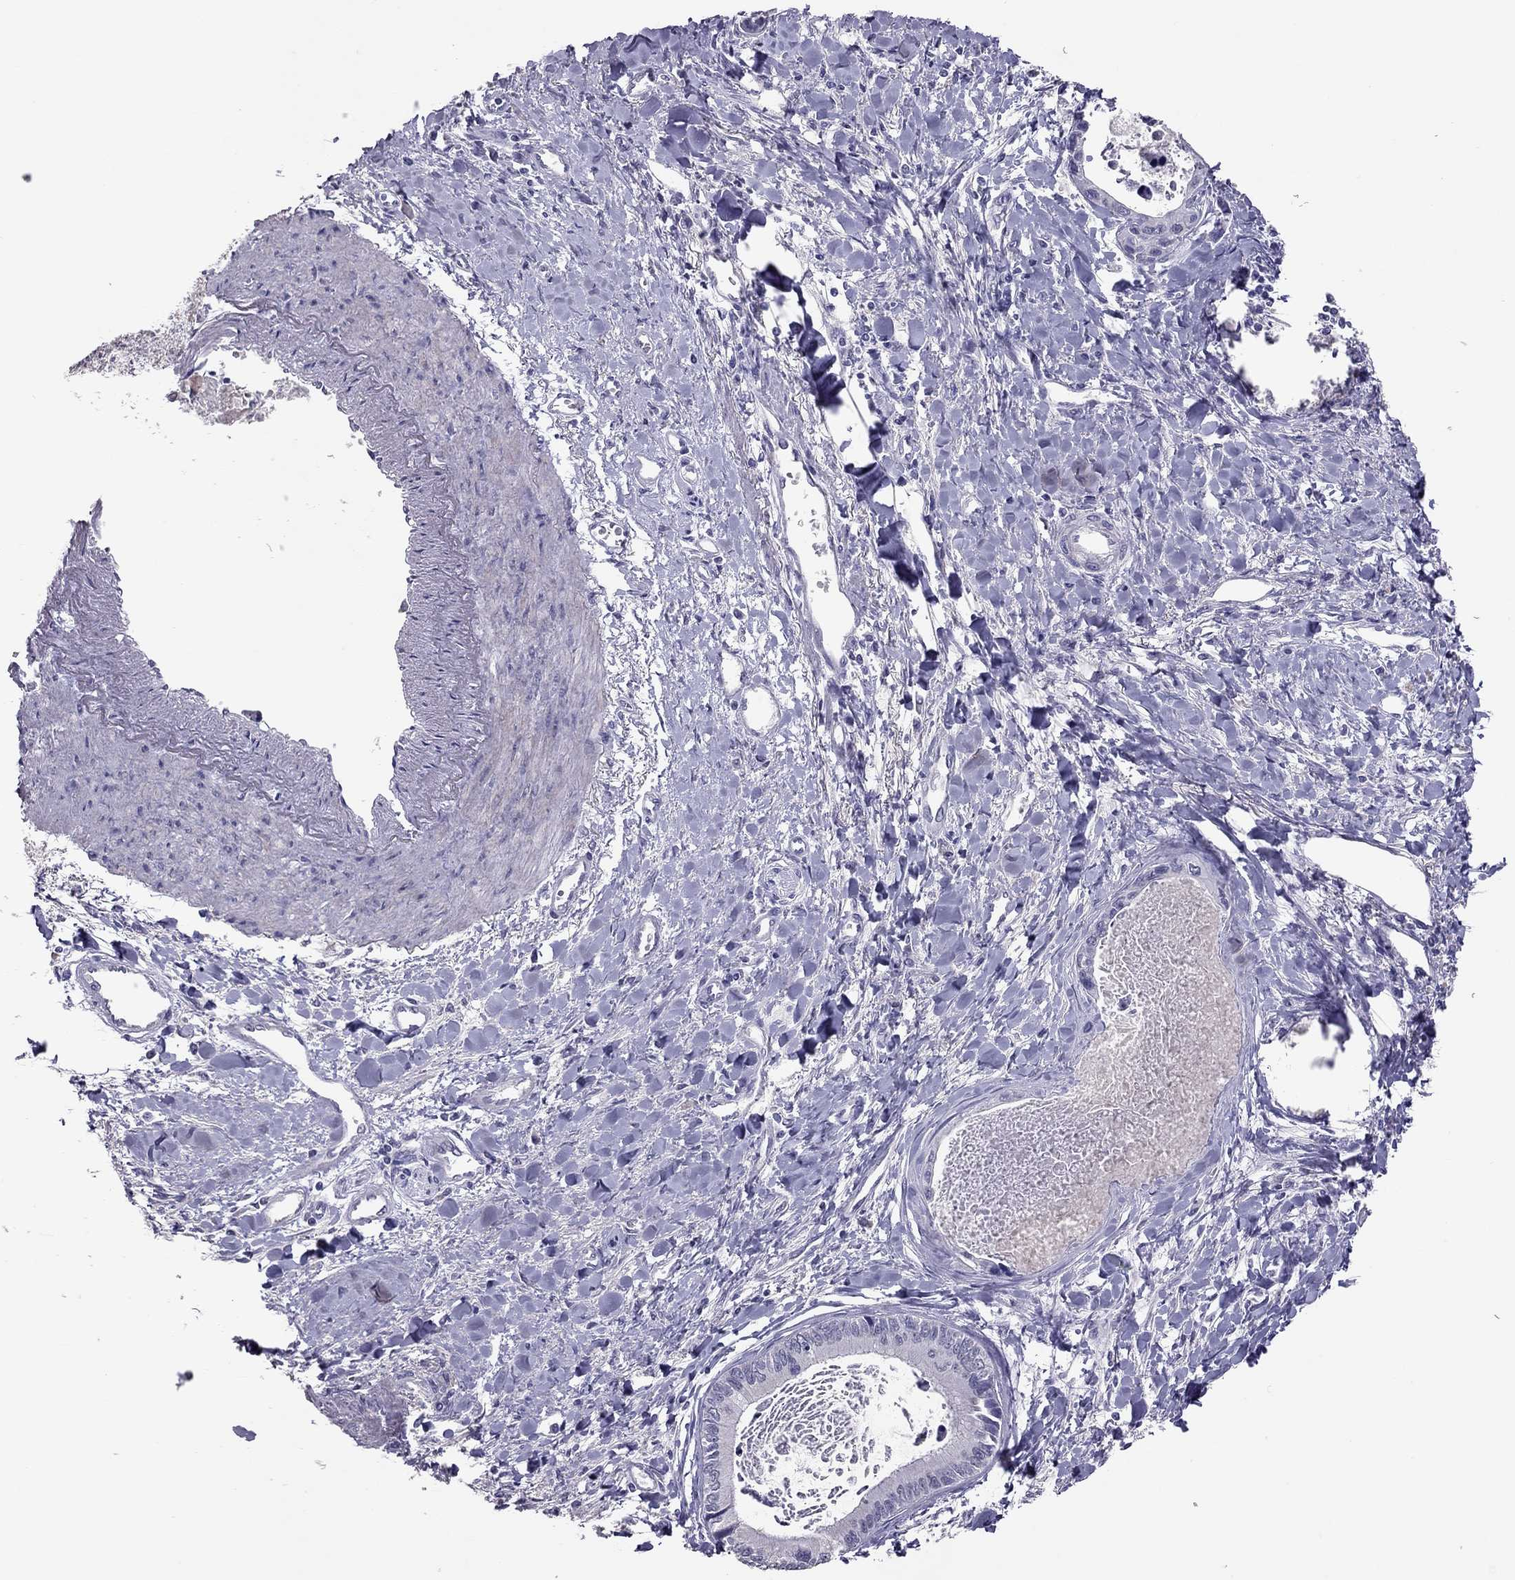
{"staining": {"intensity": "negative", "quantity": "none", "location": "none"}, "tissue": "liver cancer", "cell_type": "Tumor cells", "image_type": "cancer", "snomed": [{"axis": "morphology", "description": "Cholangiocarcinoma"}, {"axis": "topography", "description": "Liver"}], "caption": "High power microscopy micrograph of an immunohistochemistry image of liver cancer, revealing no significant positivity in tumor cells.", "gene": "PSMB11", "patient": {"sex": "male", "age": 66}}